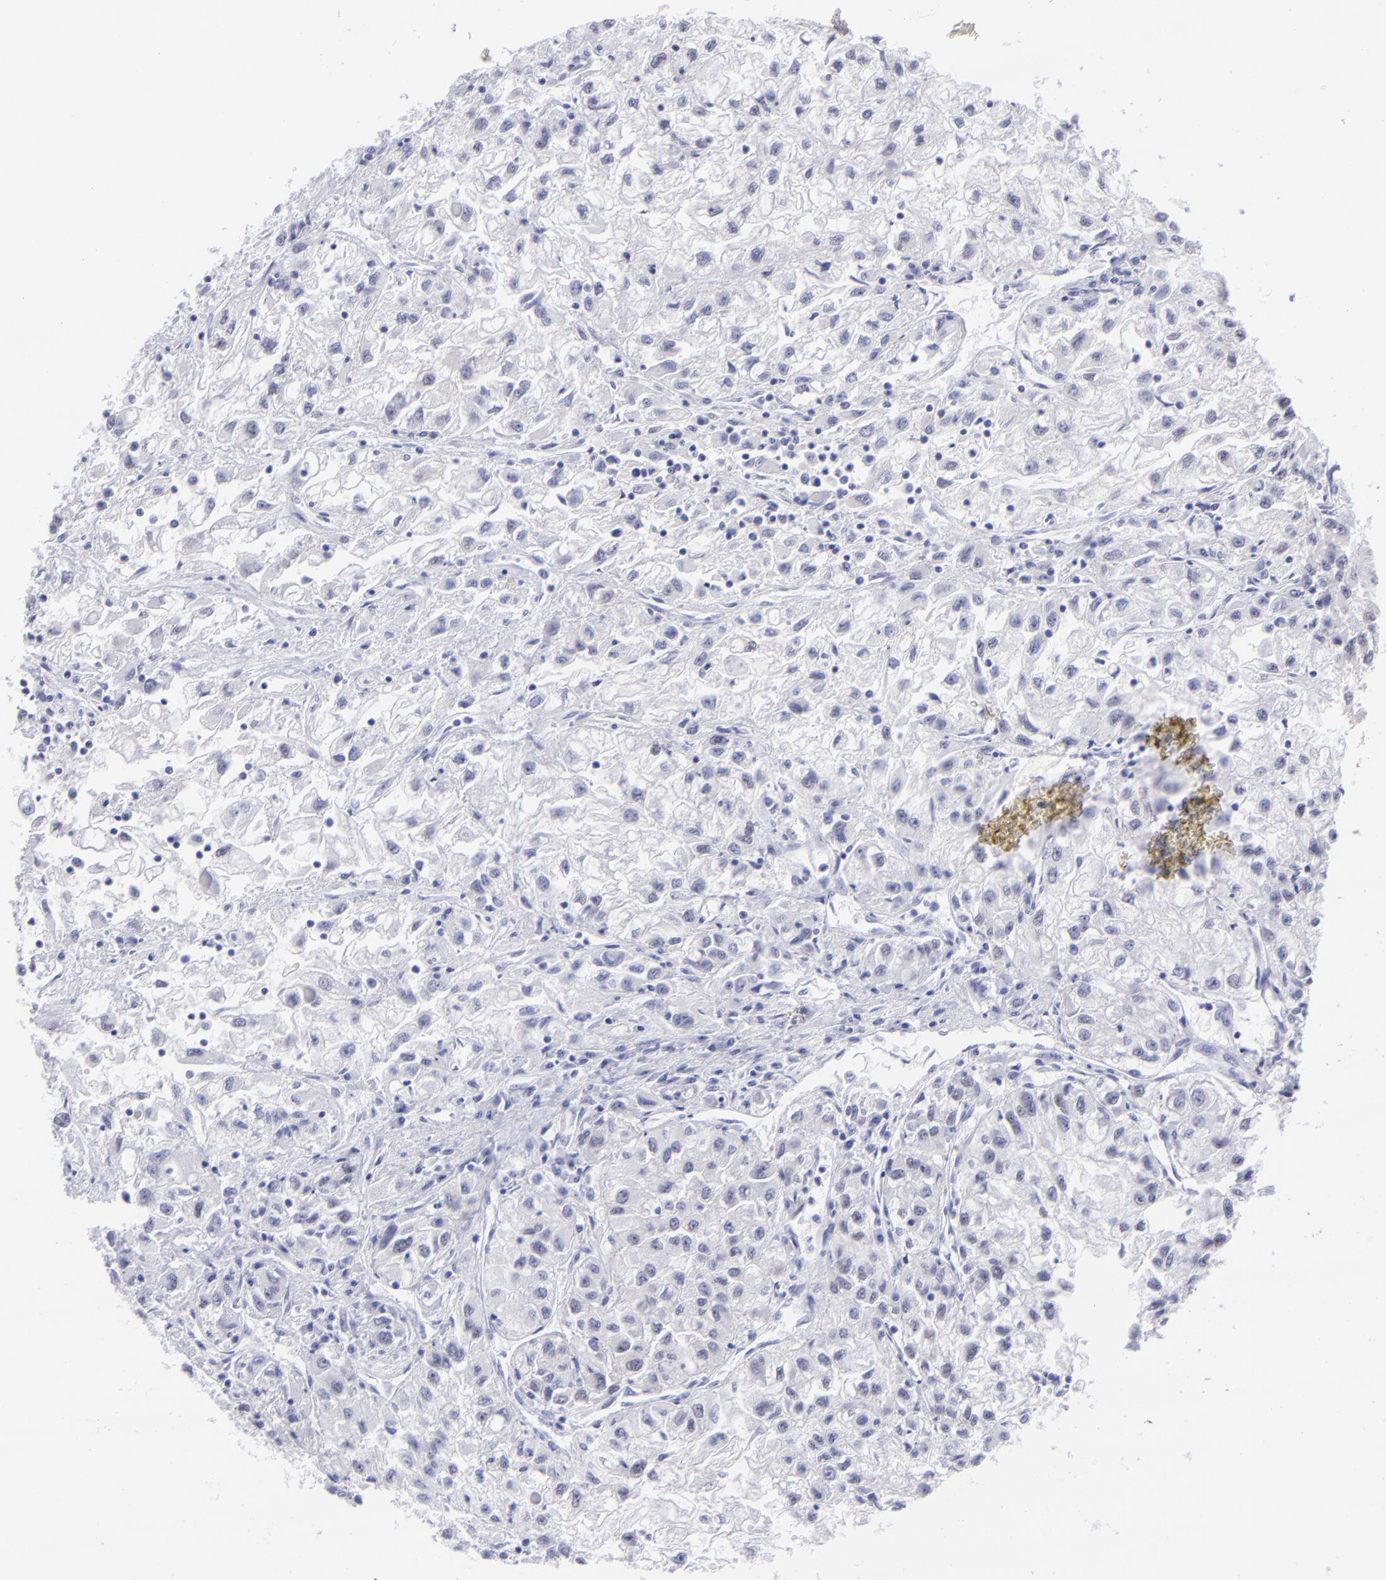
{"staining": {"intensity": "negative", "quantity": "none", "location": "none"}, "tissue": "renal cancer", "cell_type": "Tumor cells", "image_type": "cancer", "snomed": [{"axis": "morphology", "description": "Adenocarcinoma, NOS"}, {"axis": "topography", "description": "Kidney"}], "caption": "Immunohistochemical staining of human renal cancer (adenocarcinoma) exhibits no significant positivity in tumor cells.", "gene": "MITF", "patient": {"sex": "male", "age": 59}}